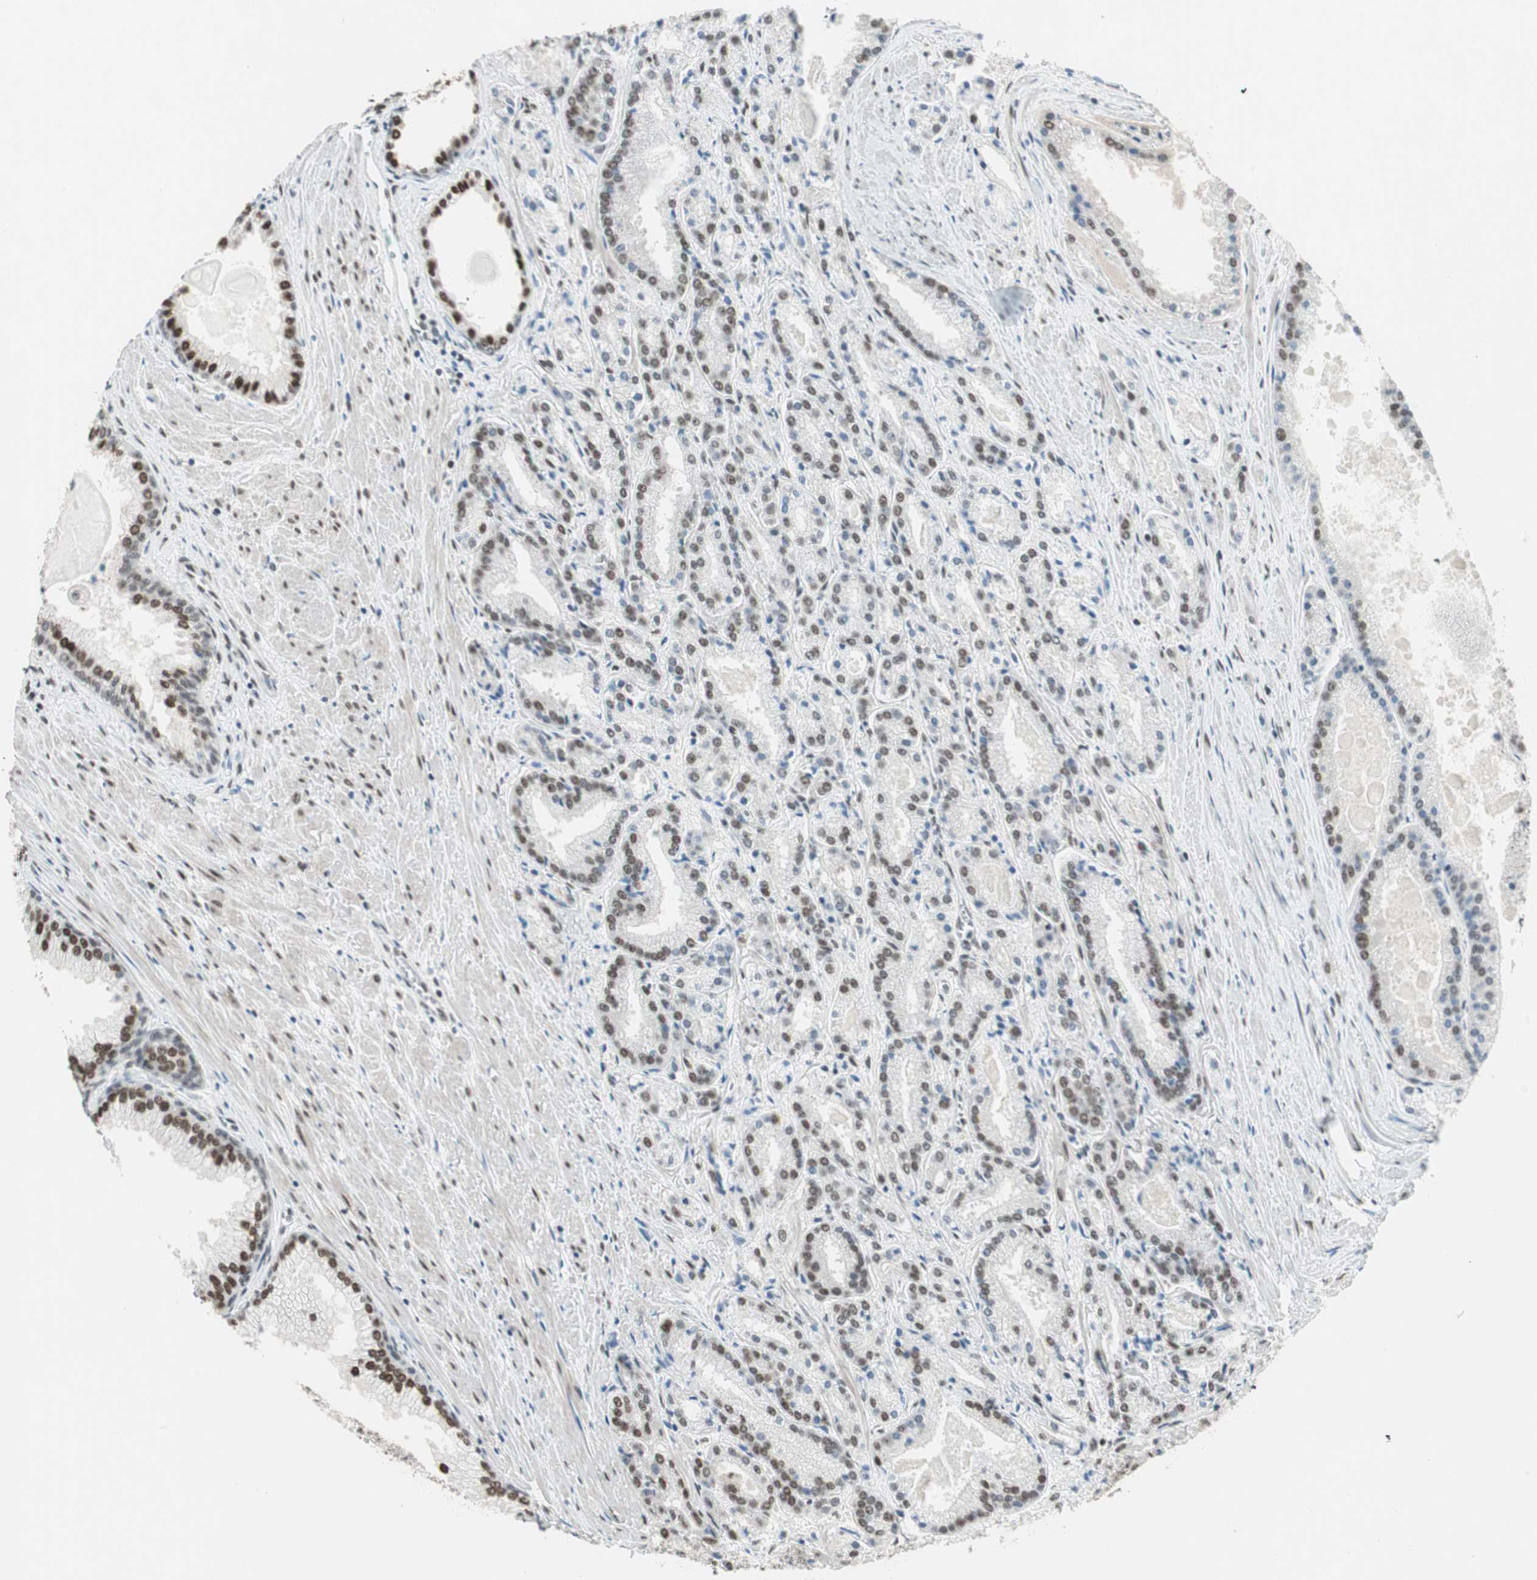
{"staining": {"intensity": "moderate", "quantity": "25%-75%", "location": "nuclear"}, "tissue": "prostate cancer", "cell_type": "Tumor cells", "image_type": "cancer", "snomed": [{"axis": "morphology", "description": "Adenocarcinoma, Low grade"}, {"axis": "topography", "description": "Prostate"}], "caption": "High-magnification brightfield microscopy of prostate cancer stained with DAB (3,3'-diaminobenzidine) (brown) and counterstained with hematoxylin (blue). tumor cells exhibit moderate nuclear expression is present in about25%-75% of cells.", "gene": "ZBTB17", "patient": {"sex": "male", "age": 59}}